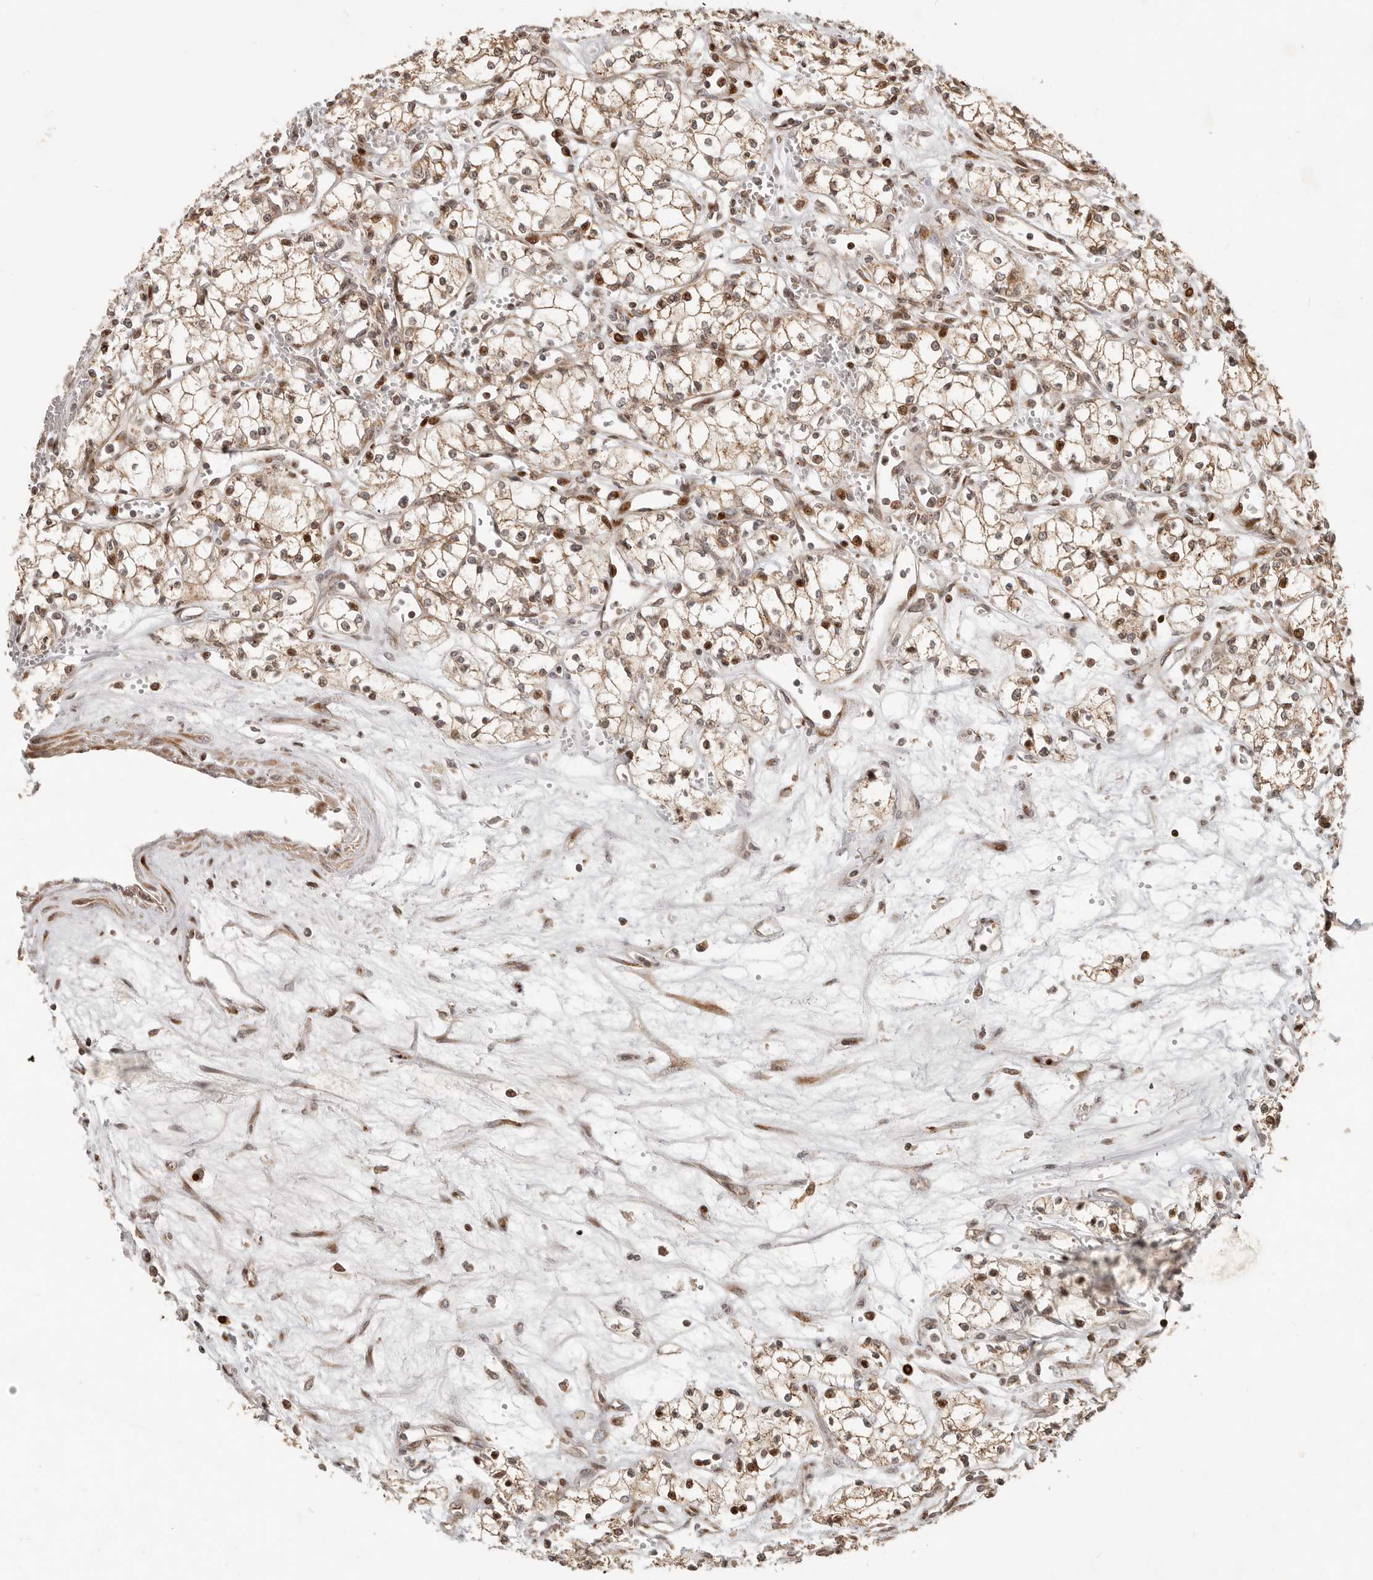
{"staining": {"intensity": "moderate", "quantity": ">75%", "location": "cytoplasmic/membranous,nuclear"}, "tissue": "renal cancer", "cell_type": "Tumor cells", "image_type": "cancer", "snomed": [{"axis": "morphology", "description": "Adenocarcinoma, NOS"}, {"axis": "topography", "description": "Kidney"}], "caption": "Protein staining reveals moderate cytoplasmic/membranous and nuclear positivity in approximately >75% of tumor cells in renal cancer (adenocarcinoma).", "gene": "TRIM4", "patient": {"sex": "male", "age": 59}}